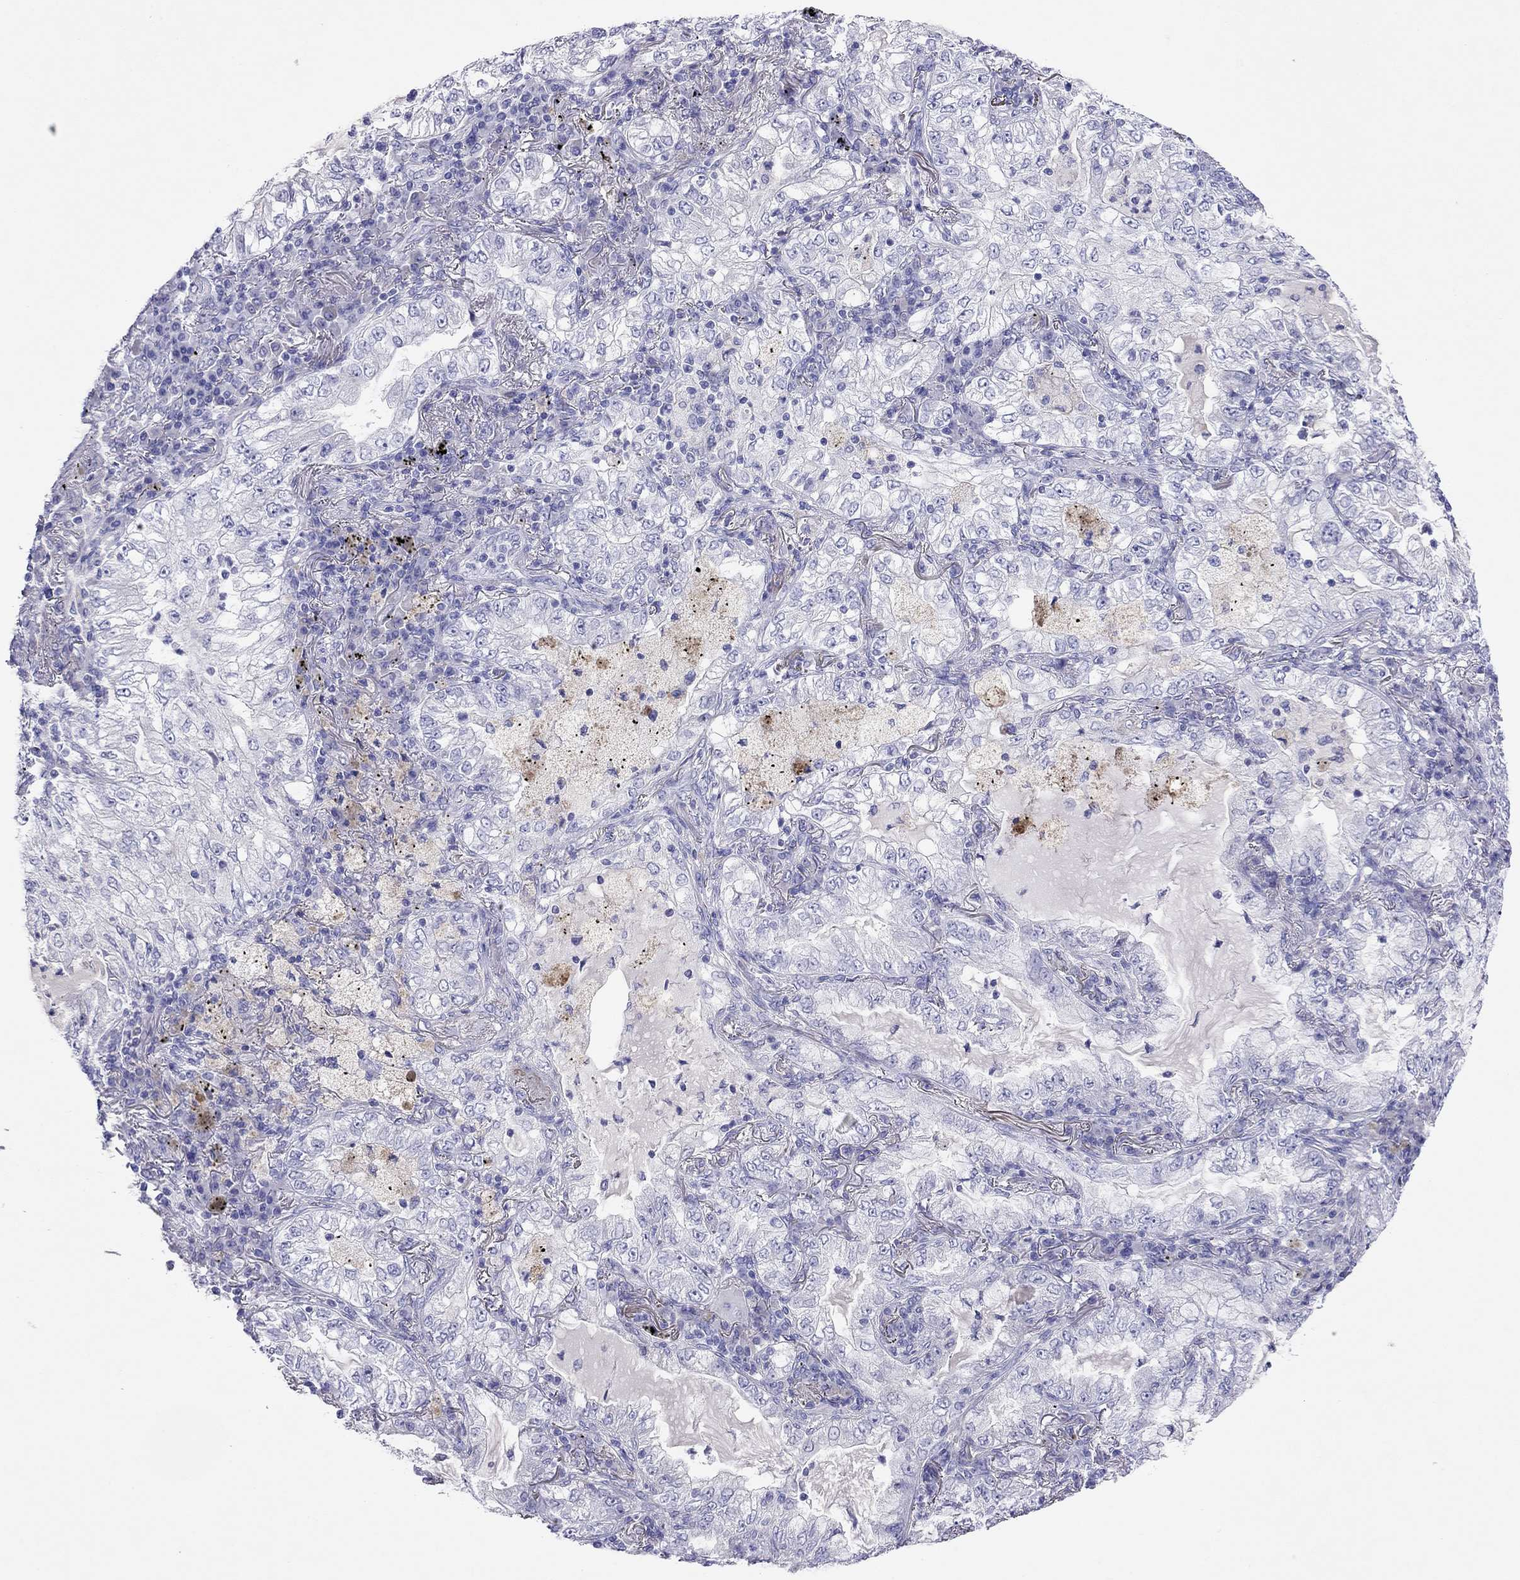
{"staining": {"intensity": "negative", "quantity": "none", "location": "none"}, "tissue": "lung cancer", "cell_type": "Tumor cells", "image_type": "cancer", "snomed": [{"axis": "morphology", "description": "Adenocarcinoma, NOS"}, {"axis": "topography", "description": "Lung"}], "caption": "Immunohistochemistry (IHC) of human adenocarcinoma (lung) shows no staining in tumor cells.", "gene": "CAPNS2", "patient": {"sex": "female", "age": 73}}